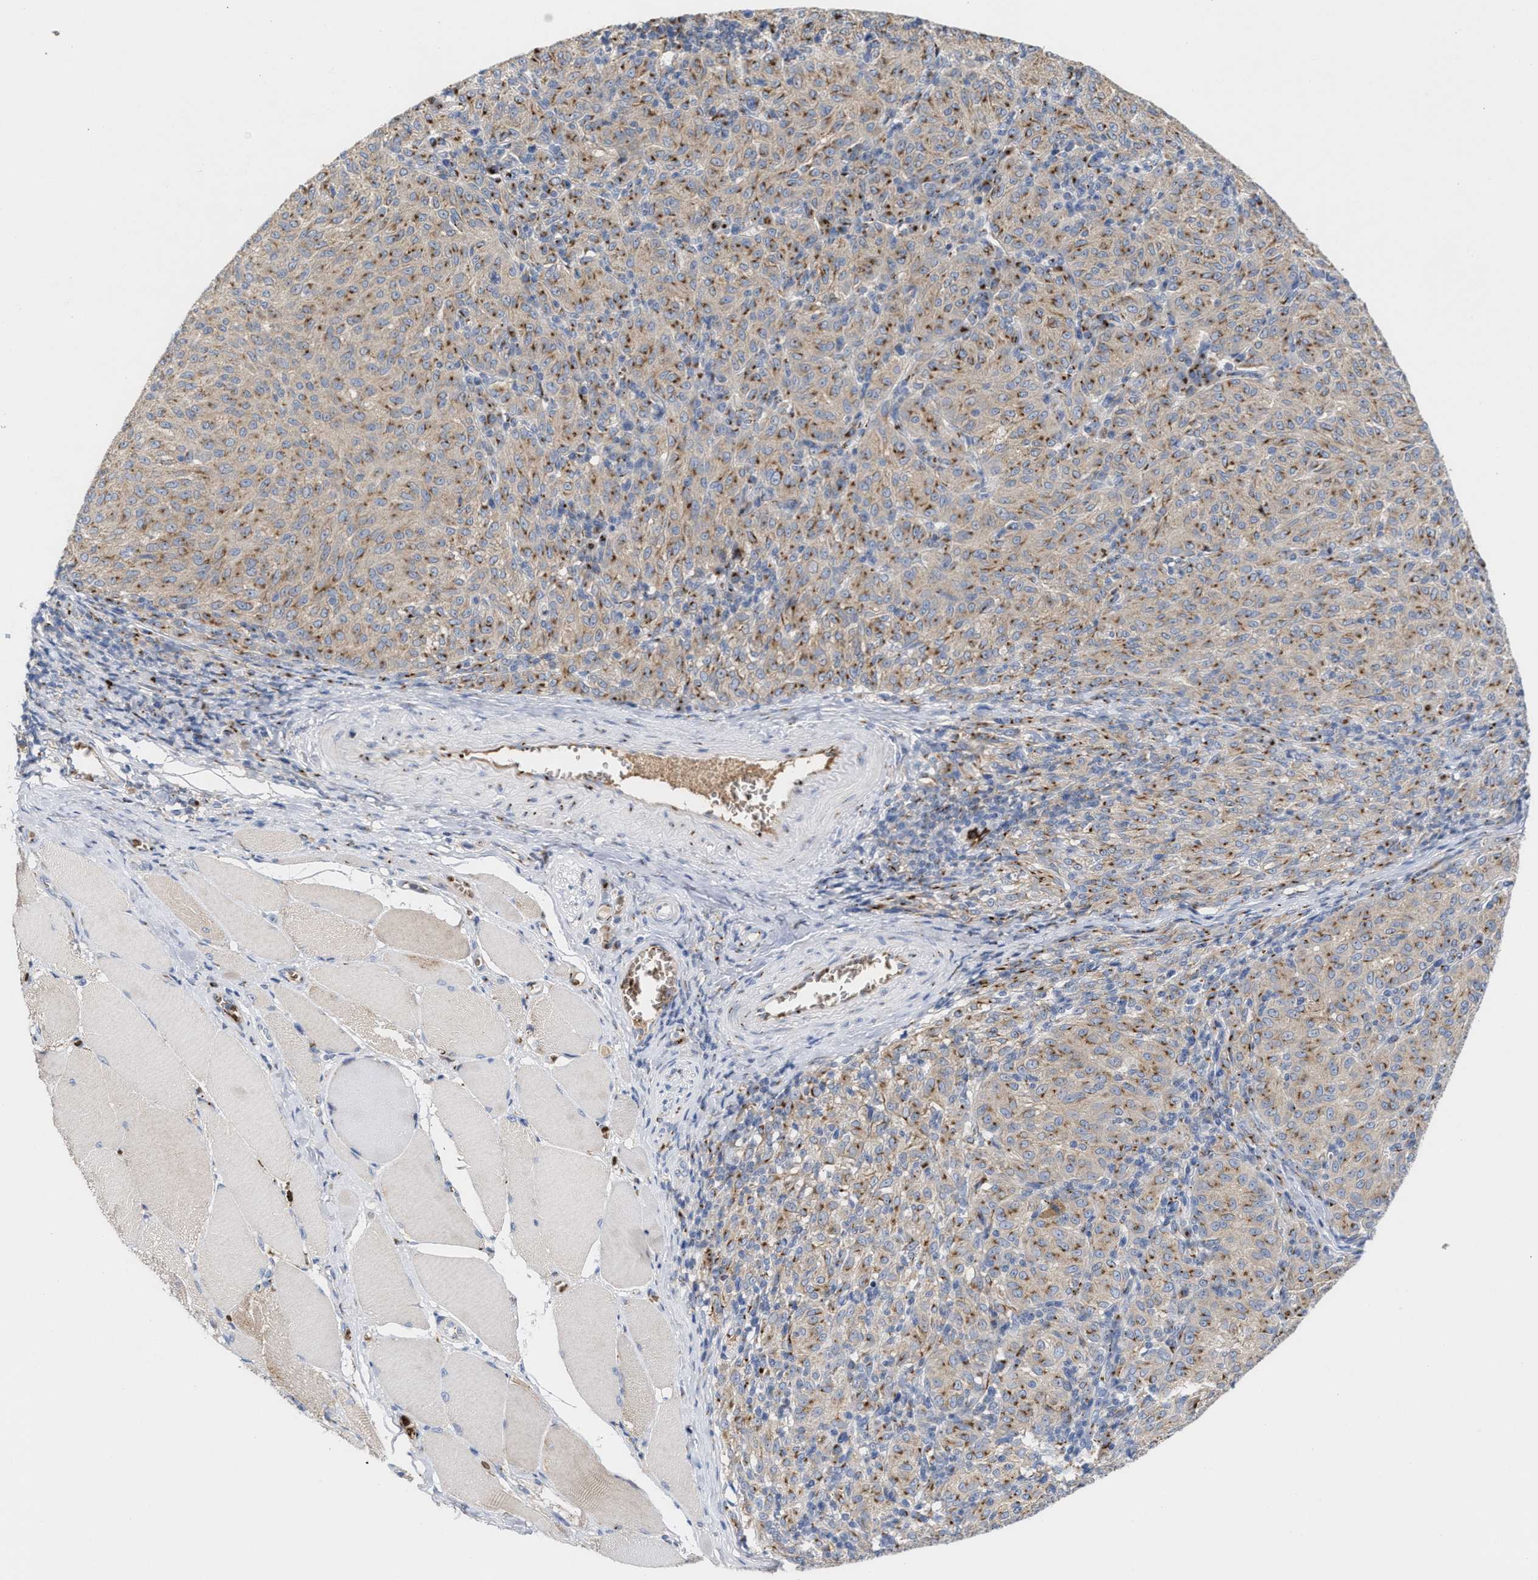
{"staining": {"intensity": "moderate", "quantity": ">75%", "location": "cytoplasmic/membranous"}, "tissue": "melanoma", "cell_type": "Tumor cells", "image_type": "cancer", "snomed": [{"axis": "morphology", "description": "Malignant melanoma, NOS"}, {"axis": "topography", "description": "Skin"}], "caption": "Immunohistochemistry photomicrograph of neoplastic tissue: human malignant melanoma stained using immunohistochemistry displays medium levels of moderate protein expression localized specifically in the cytoplasmic/membranous of tumor cells, appearing as a cytoplasmic/membranous brown color.", "gene": "CCL2", "patient": {"sex": "female", "age": 72}}